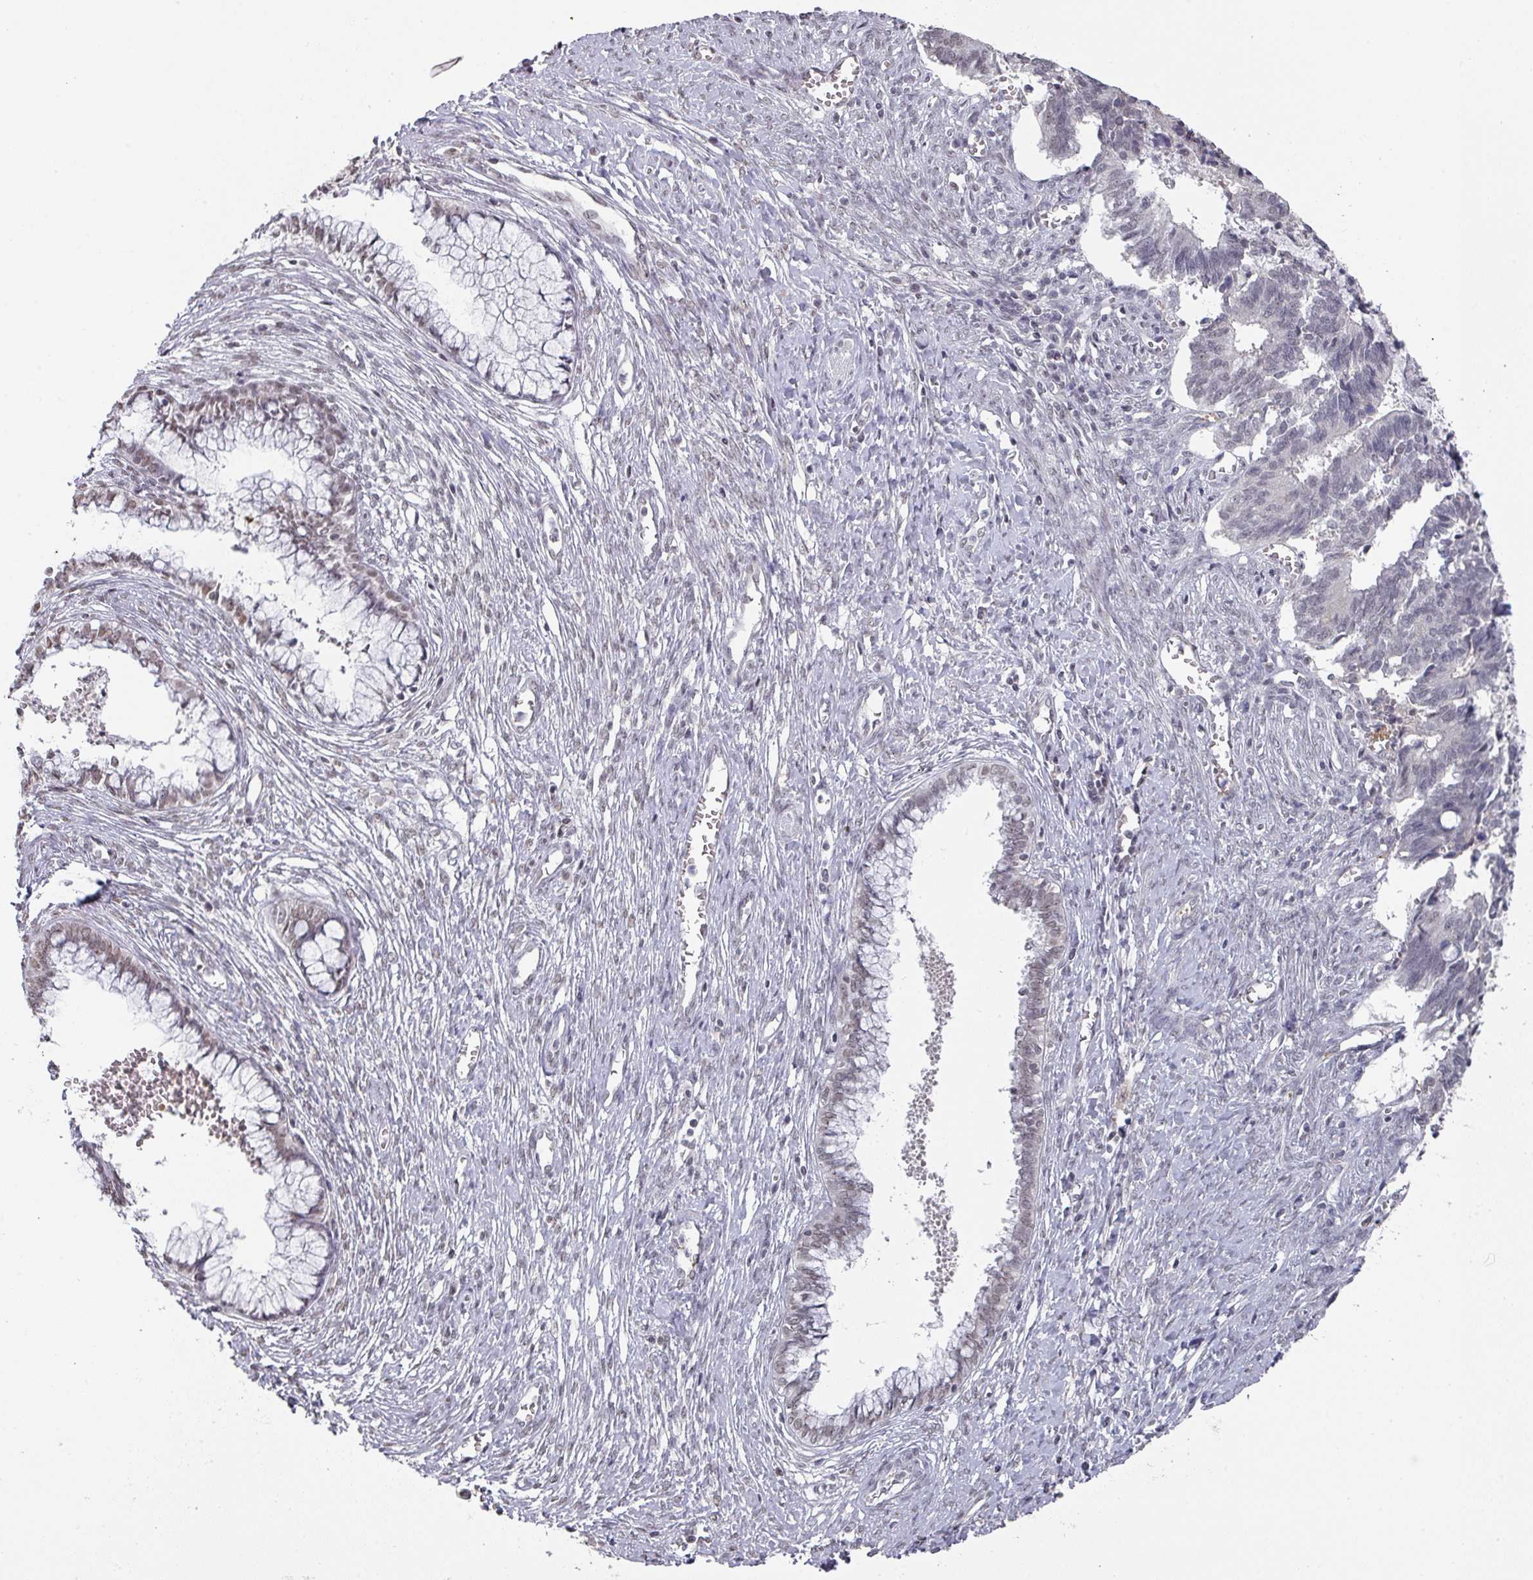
{"staining": {"intensity": "weak", "quantity": "<25%", "location": "nuclear"}, "tissue": "cervical cancer", "cell_type": "Tumor cells", "image_type": "cancer", "snomed": [{"axis": "morphology", "description": "Adenocarcinoma, NOS"}, {"axis": "topography", "description": "Cervix"}], "caption": "There is no significant expression in tumor cells of cervical cancer (adenocarcinoma).", "gene": "ZNF654", "patient": {"sex": "female", "age": 44}}